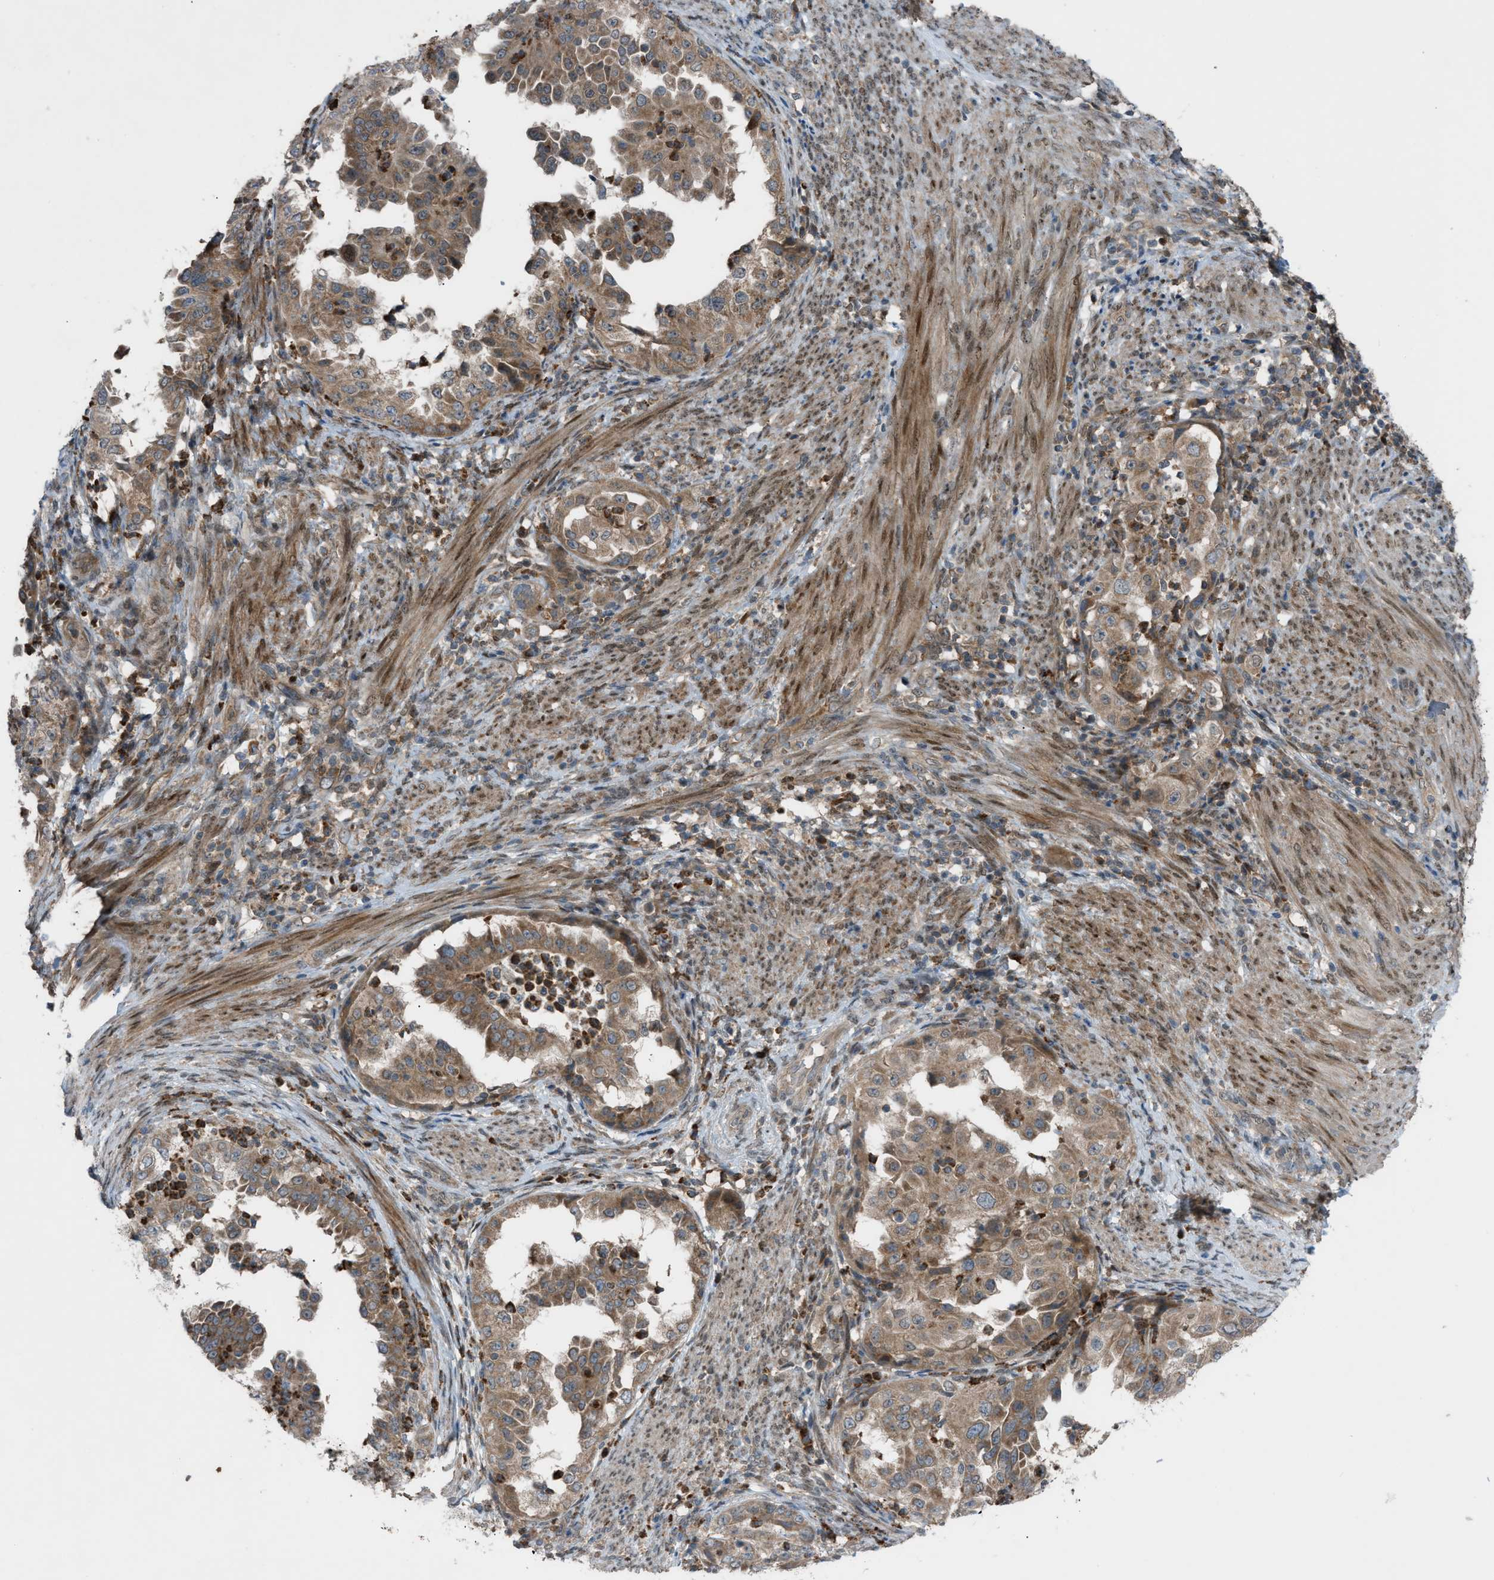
{"staining": {"intensity": "moderate", "quantity": ">75%", "location": "cytoplasmic/membranous"}, "tissue": "endometrial cancer", "cell_type": "Tumor cells", "image_type": "cancer", "snomed": [{"axis": "morphology", "description": "Adenocarcinoma, NOS"}, {"axis": "topography", "description": "Endometrium"}], "caption": "There is medium levels of moderate cytoplasmic/membranous expression in tumor cells of endometrial adenocarcinoma, as demonstrated by immunohistochemical staining (brown color).", "gene": "DYRK1A", "patient": {"sex": "female", "age": 85}}